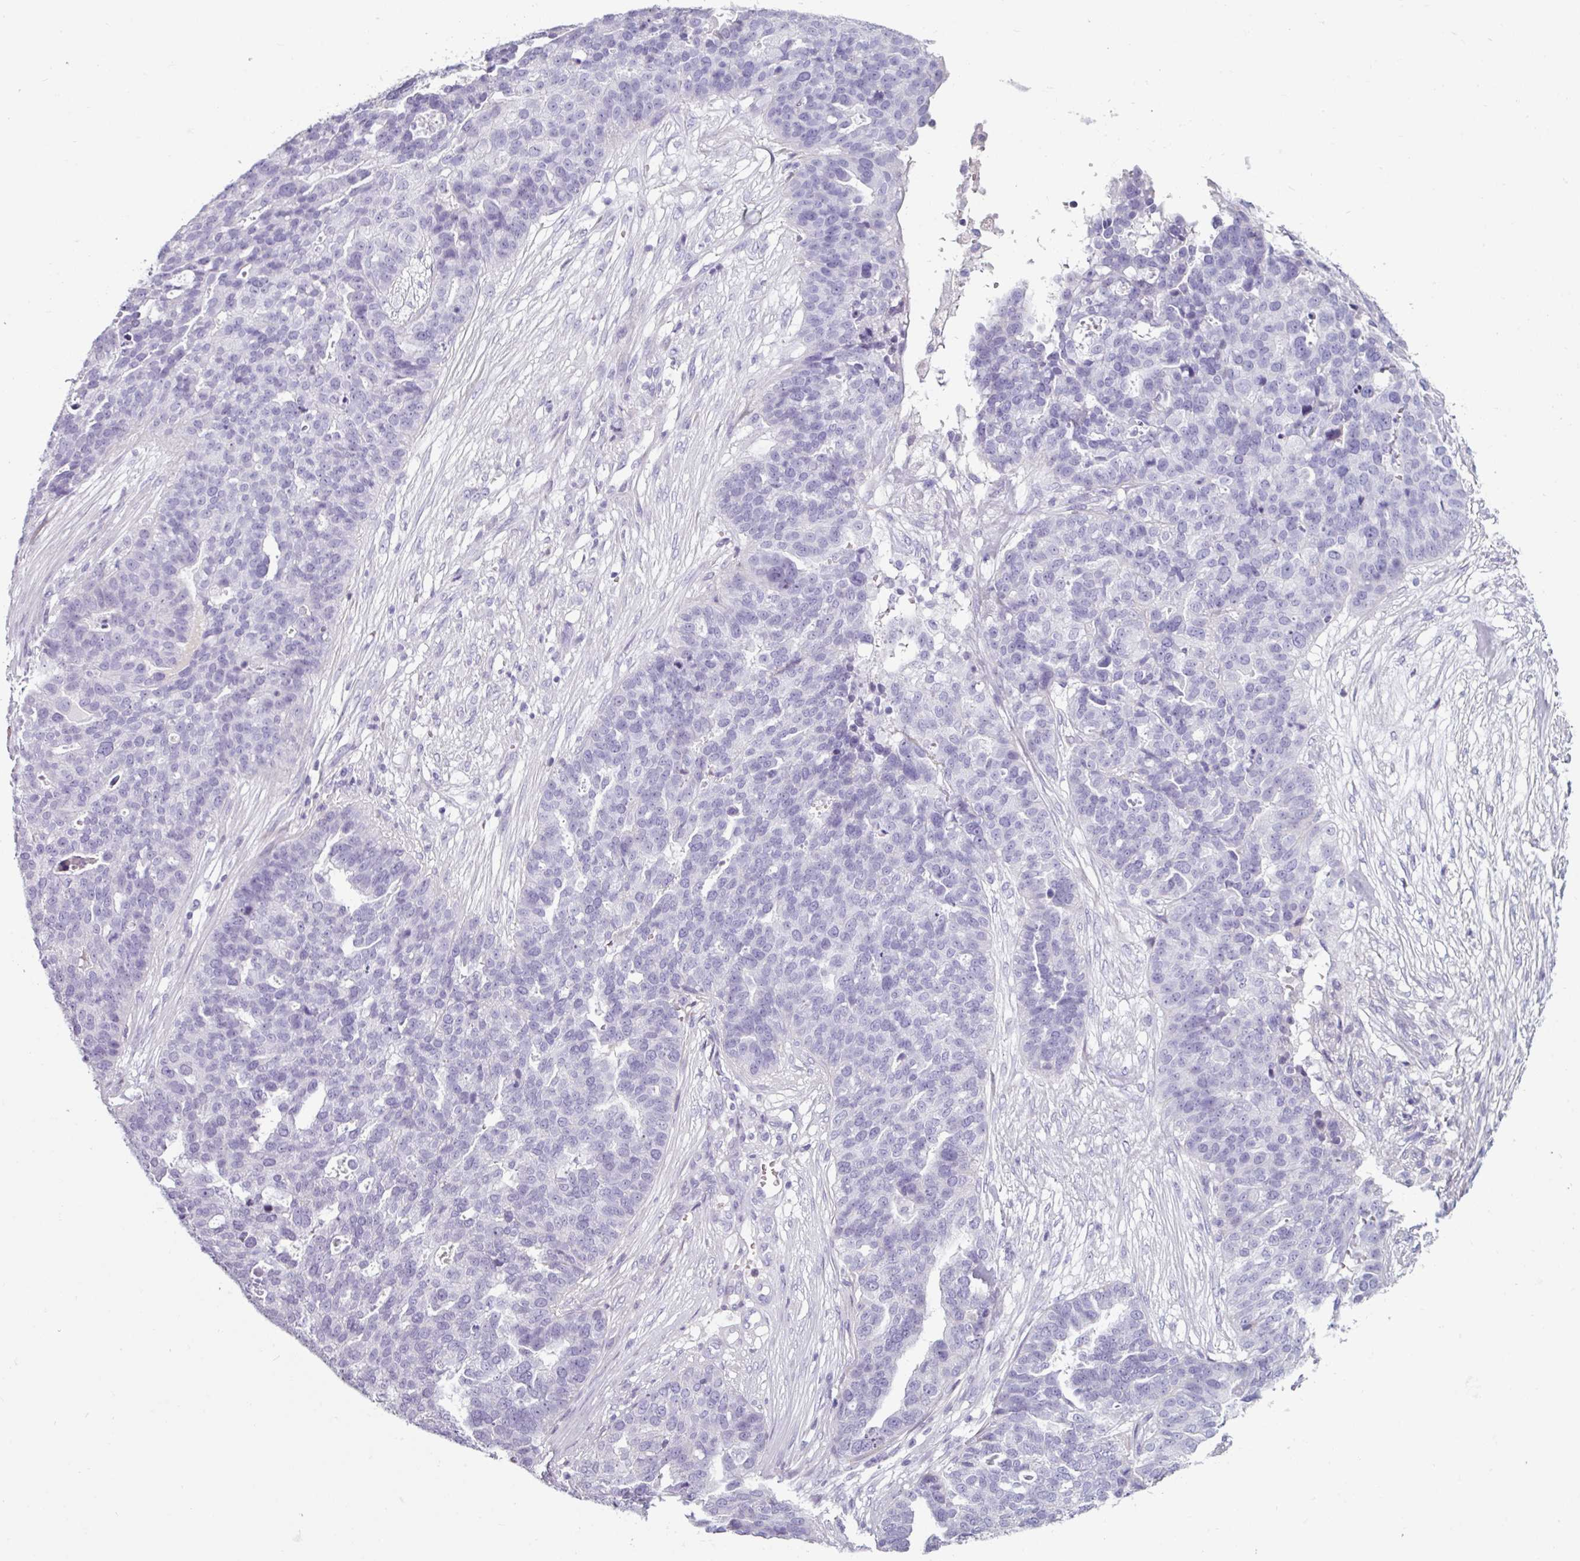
{"staining": {"intensity": "negative", "quantity": "none", "location": "none"}, "tissue": "ovarian cancer", "cell_type": "Tumor cells", "image_type": "cancer", "snomed": [{"axis": "morphology", "description": "Cystadenocarcinoma, serous, NOS"}, {"axis": "topography", "description": "Ovary"}], "caption": "Ovarian cancer was stained to show a protein in brown. There is no significant expression in tumor cells.", "gene": "CLCA1", "patient": {"sex": "female", "age": 59}}